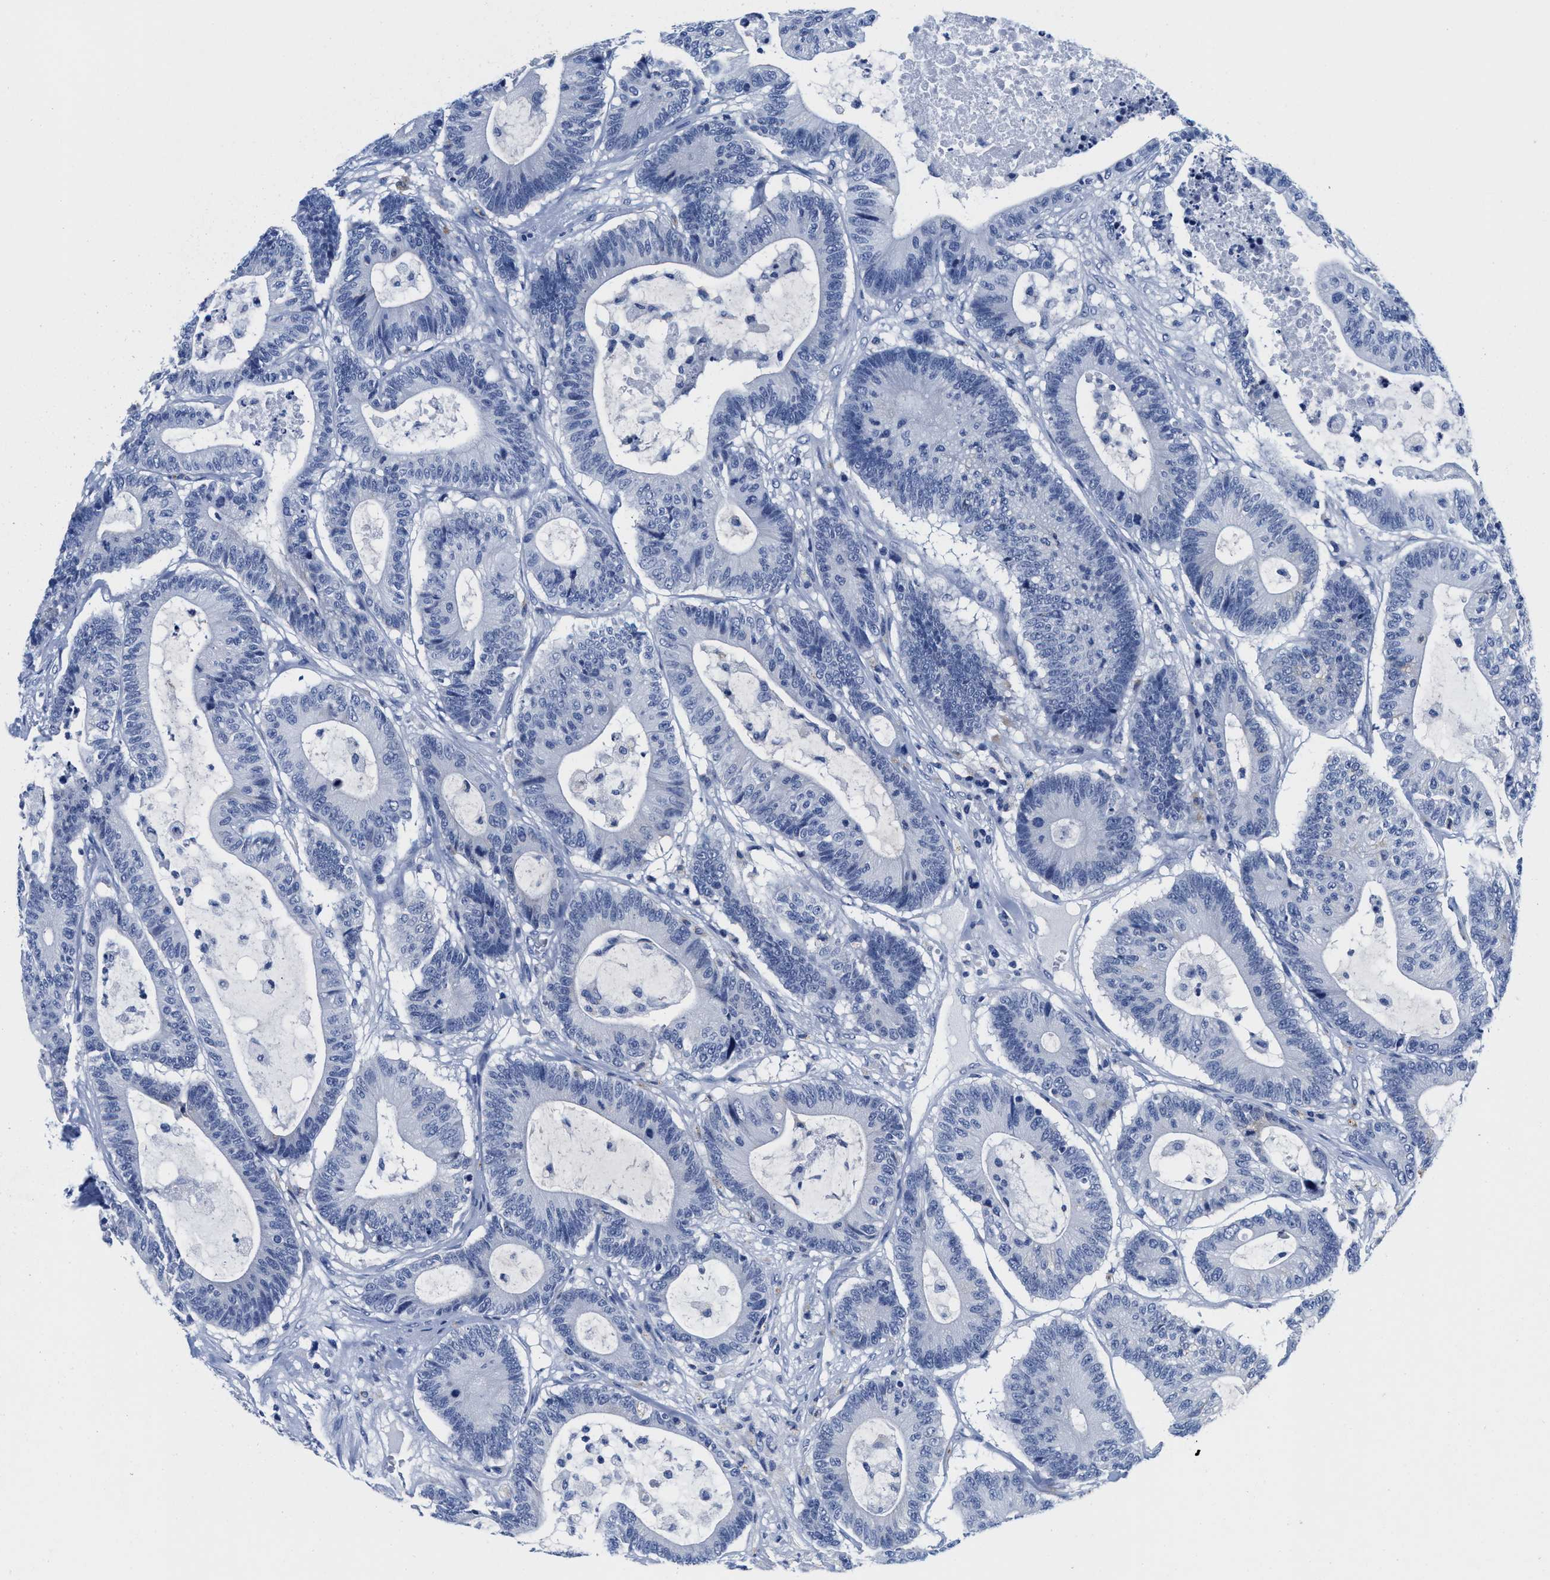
{"staining": {"intensity": "negative", "quantity": "none", "location": "none"}, "tissue": "colorectal cancer", "cell_type": "Tumor cells", "image_type": "cancer", "snomed": [{"axis": "morphology", "description": "Adenocarcinoma, NOS"}, {"axis": "topography", "description": "Colon"}], "caption": "Tumor cells show no significant expression in adenocarcinoma (colorectal).", "gene": "TTC3", "patient": {"sex": "female", "age": 84}}